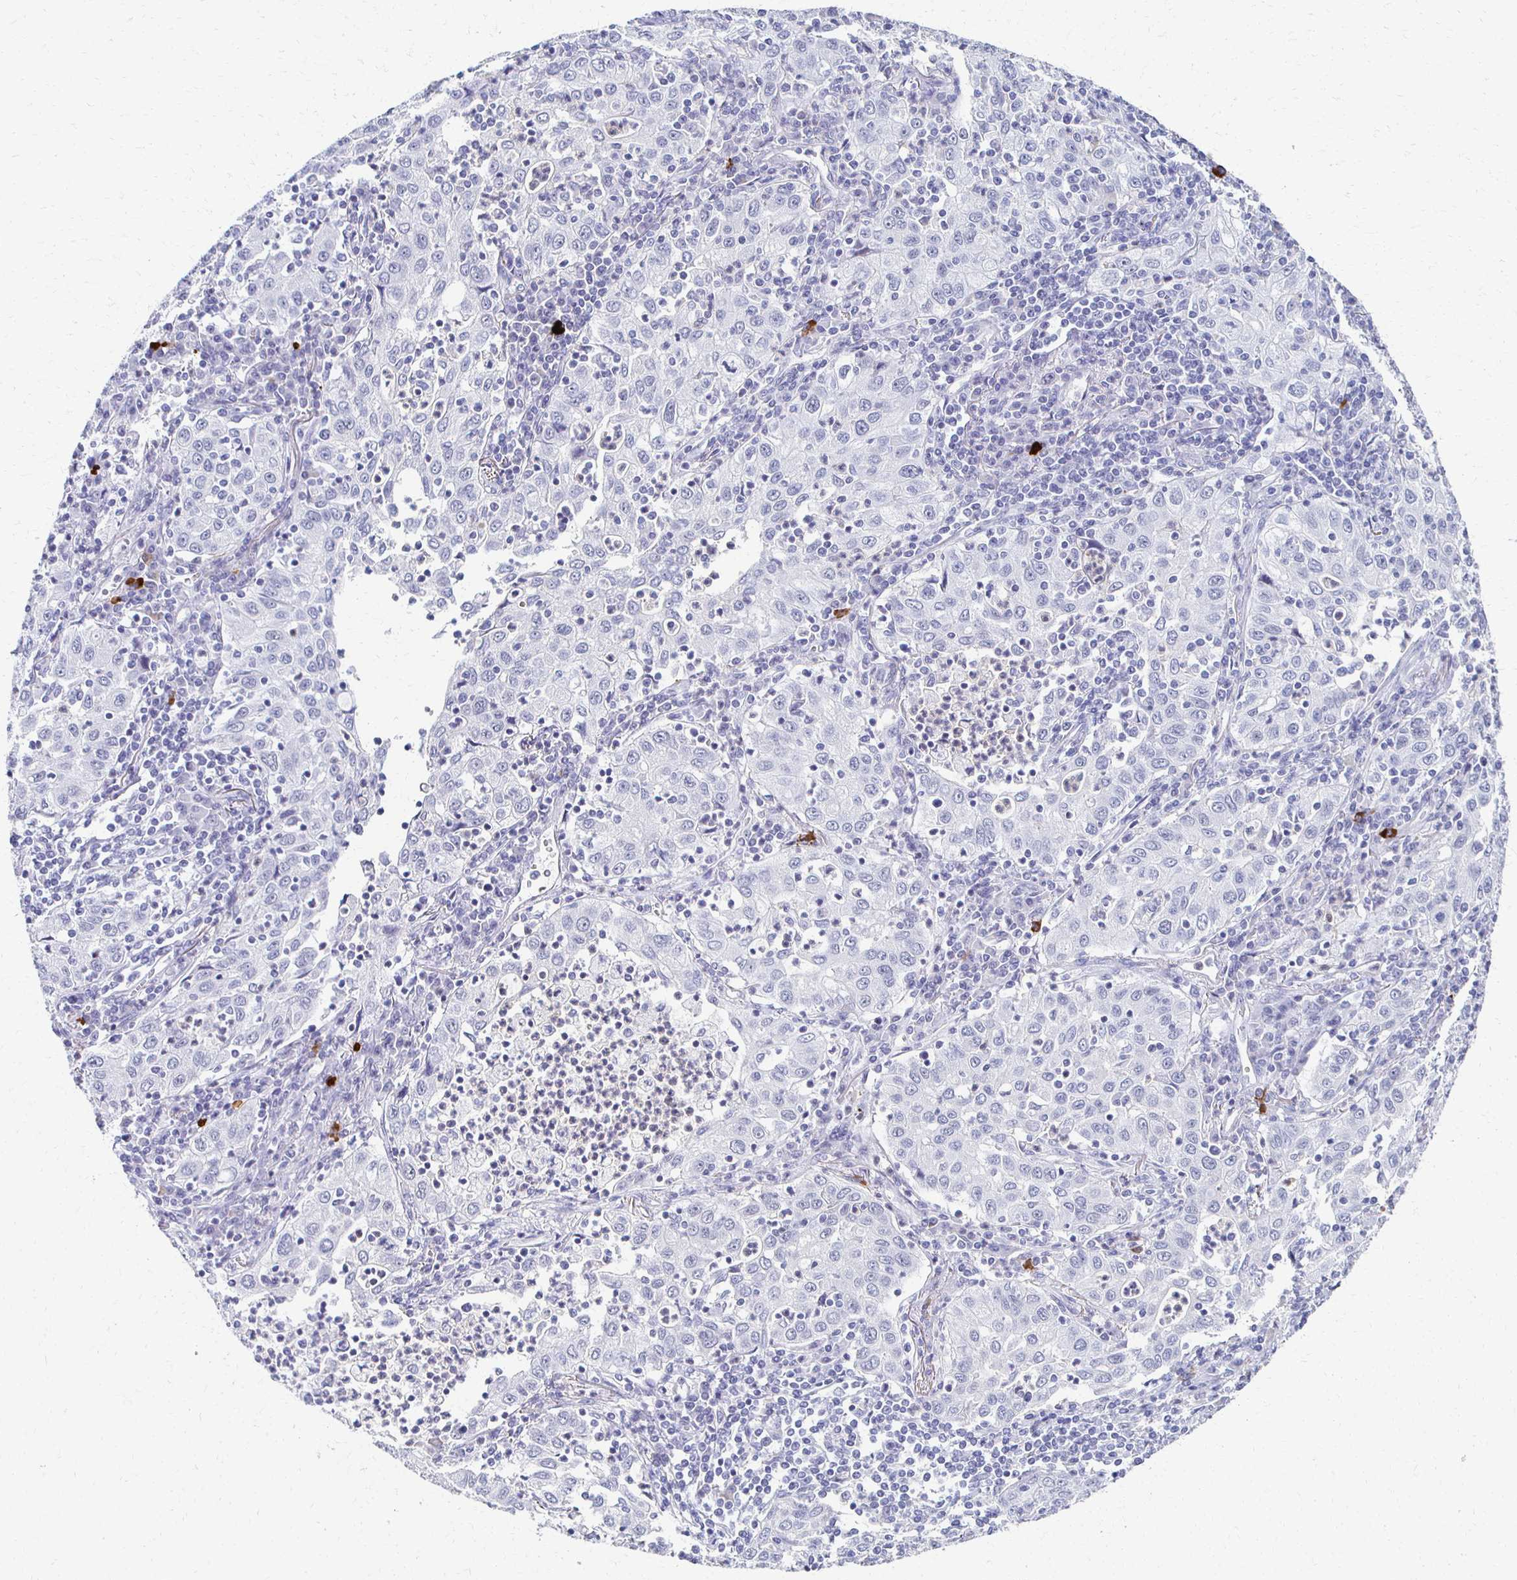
{"staining": {"intensity": "negative", "quantity": "none", "location": "none"}, "tissue": "lung cancer", "cell_type": "Tumor cells", "image_type": "cancer", "snomed": [{"axis": "morphology", "description": "Squamous cell carcinoma, NOS"}, {"axis": "topography", "description": "Lung"}], "caption": "Tumor cells show no significant protein staining in squamous cell carcinoma (lung). (DAB immunohistochemistry (IHC) with hematoxylin counter stain).", "gene": "CXCR2", "patient": {"sex": "male", "age": 71}}